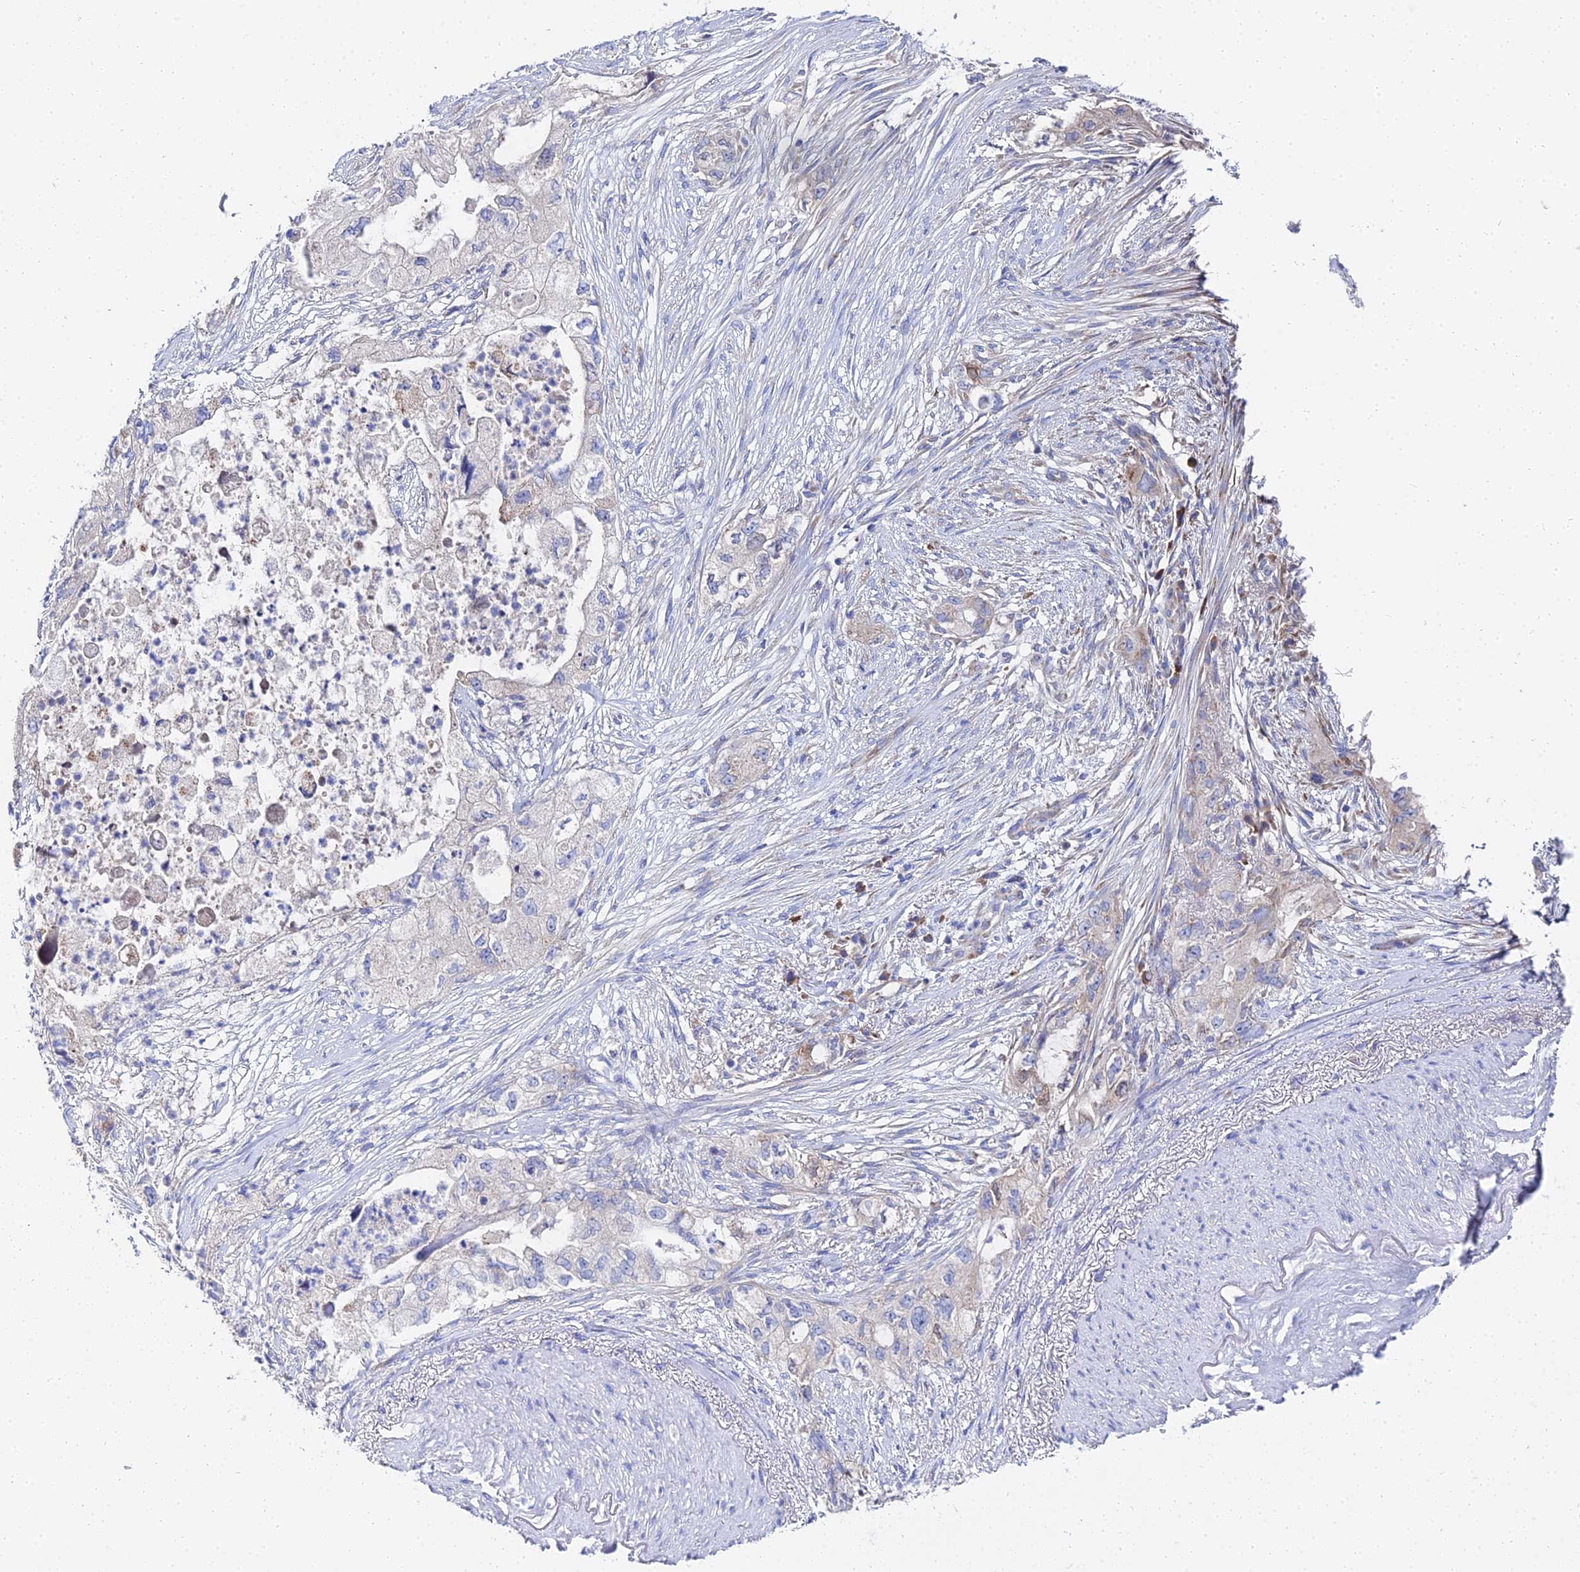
{"staining": {"intensity": "moderate", "quantity": "25%-75%", "location": "cytoplasmic/membranous"}, "tissue": "pancreatic cancer", "cell_type": "Tumor cells", "image_type": "cancer", "snomed": [{"axis": "morphology", "description": "Adenocarcinoma, NOS"}, {"axis": "topography", "description": "Pancreas"}], "caption": "Moderate cytoplasmic/membranous expression for a protein is seen in approximately 25%-75% of tumor cells of pancreatic cancer using immunohistochemistry (IHC).", "gene": "PTTG1", "patient": {"sex": "female", "age": 73}}